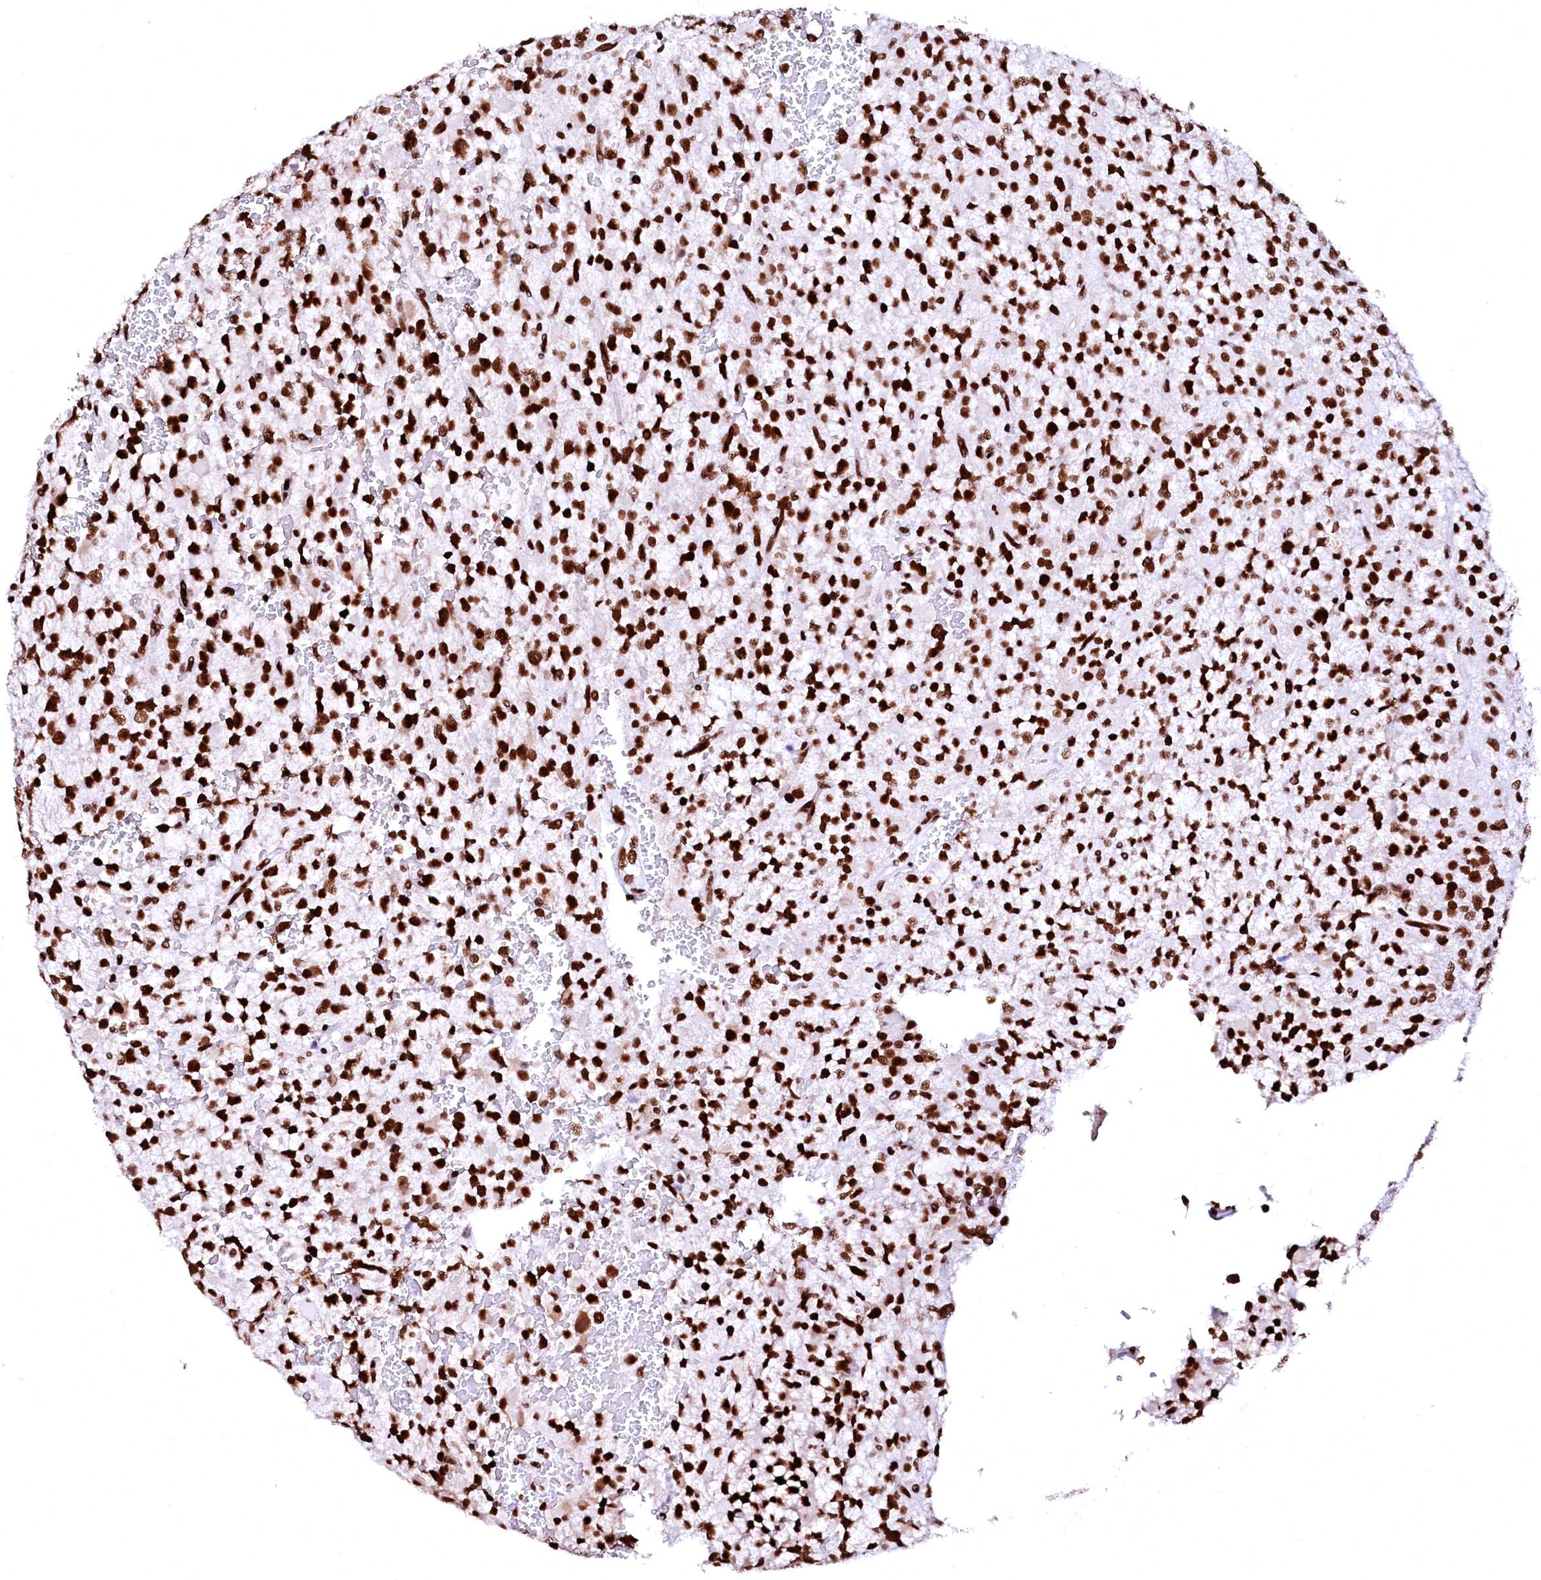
{"staining": {"intensity": "strong", "quantity": ">75%", "location": "nuclear"}, "tissue": "glioma", "cell_type": "Tumor cells", "image_type": "cancer", "snomed": [{"axis": "morphology", "description": "Glioma, malignant, High grade"}, {"axis": "topography", "description": "Brain"}], "caption": "Tumor cells exhibit high levels of strong nuclear staining in about >75% of cells in human glioma.", "gene": "CPSF6", "patient": {"sex": "male", "age": 34}}